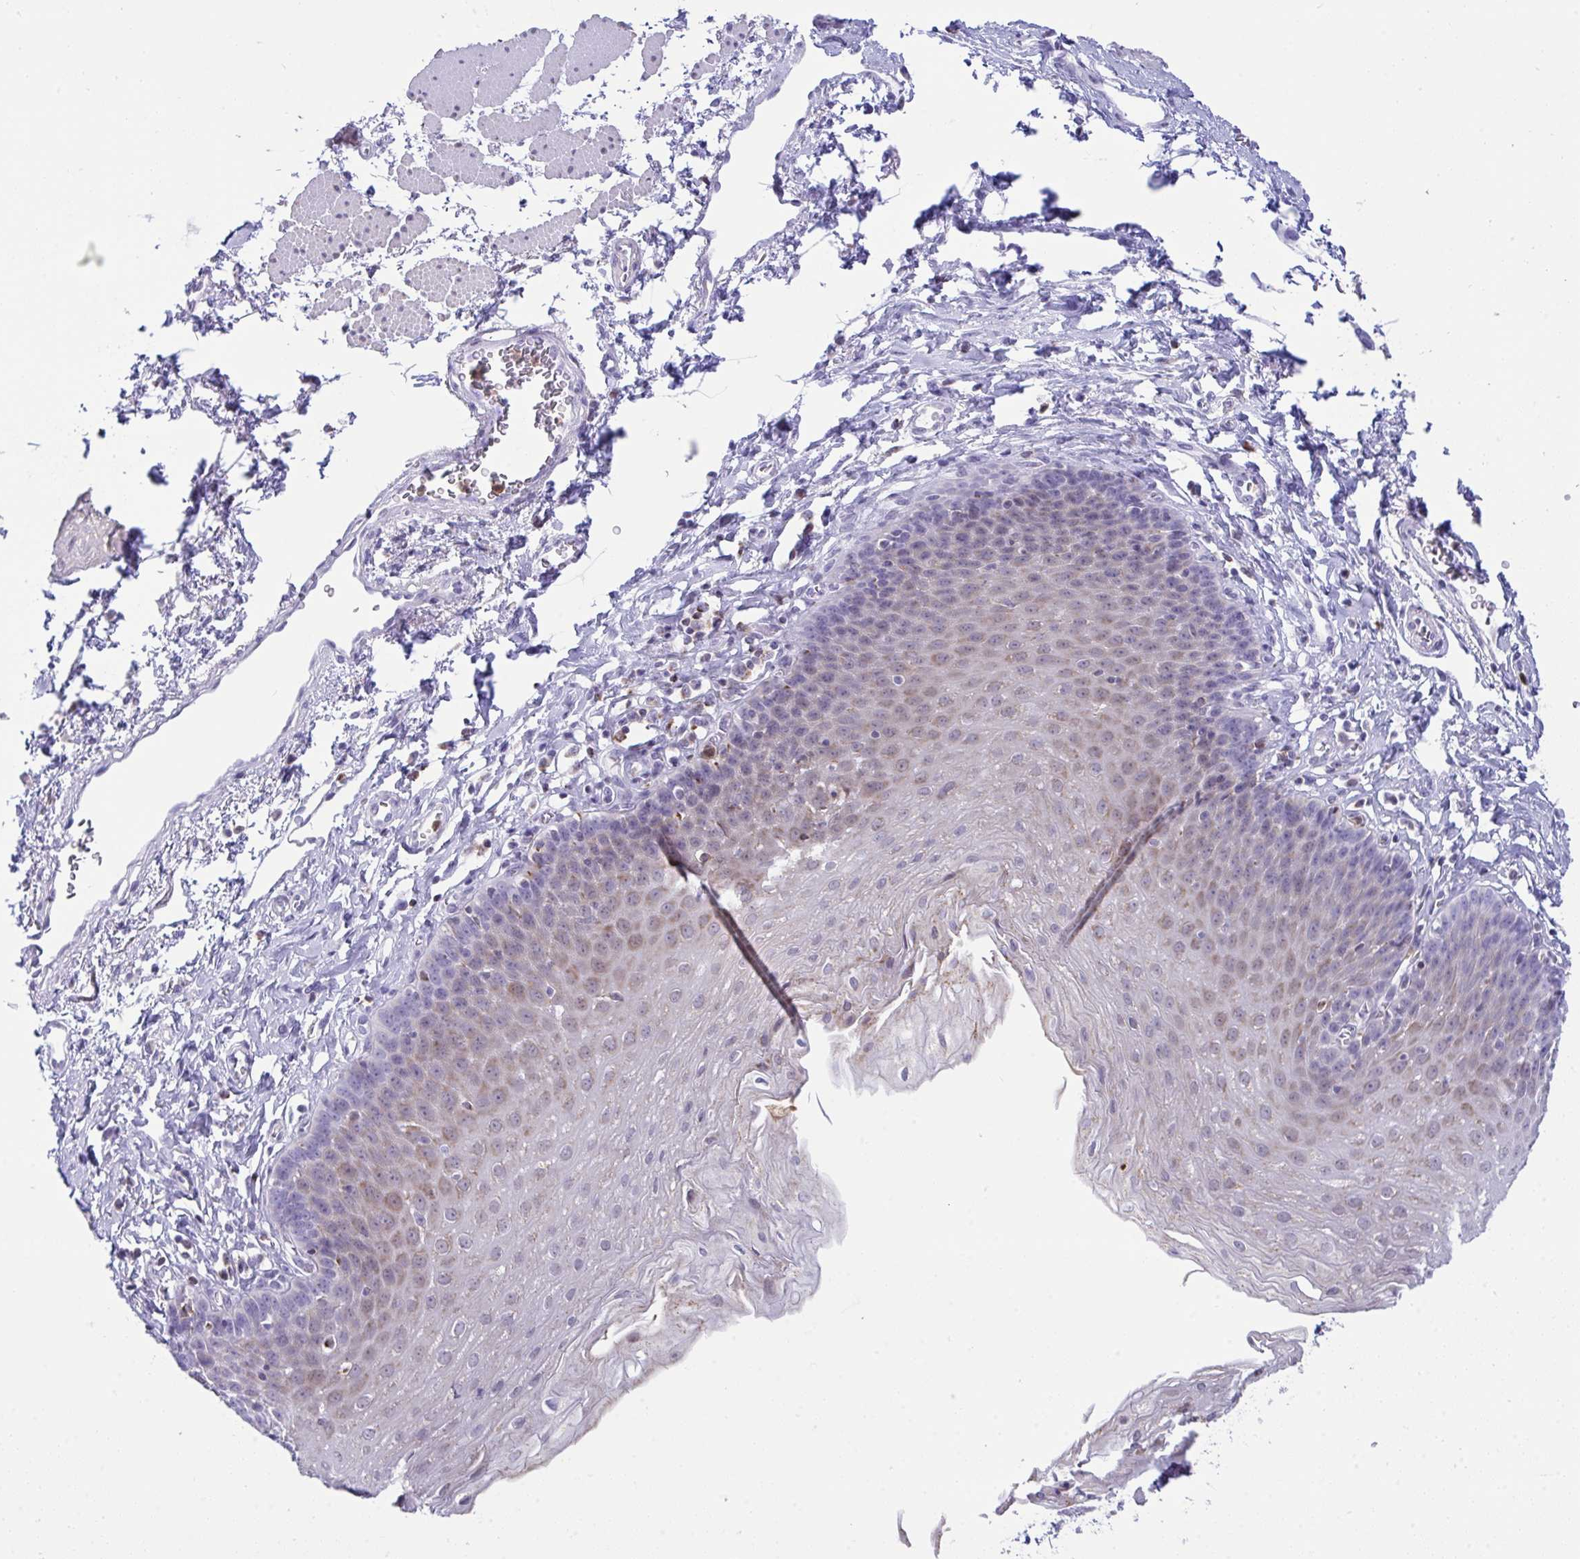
{"staining": {"intensity": "weak", "quantity": "25%-75%", "location": "cytoplasmic/membranous"}, "tissue": "esophagus", "cell_type": "Squamous epithelial cells", "image_type": "normal", "snomed": [{"axis": "morphology", "description": "Normal tissue, NOS"}, {"axis": "topography", "description": "Esophagus"}], "caption": "Immunohistochemical staining of benign esophagus shows weak cytoplasmic/membranous protein positivity in about 25%-75% of squamous epithelial cells. The protein of interest is stained brown, and the nuclei are stained in blue (DAB (3,3'-diaminobenzidine) IHC with brightfield microscopy, high magnification).", "gene": "PLA2G12B", "patient": {"sex": "female", "age": 81}}